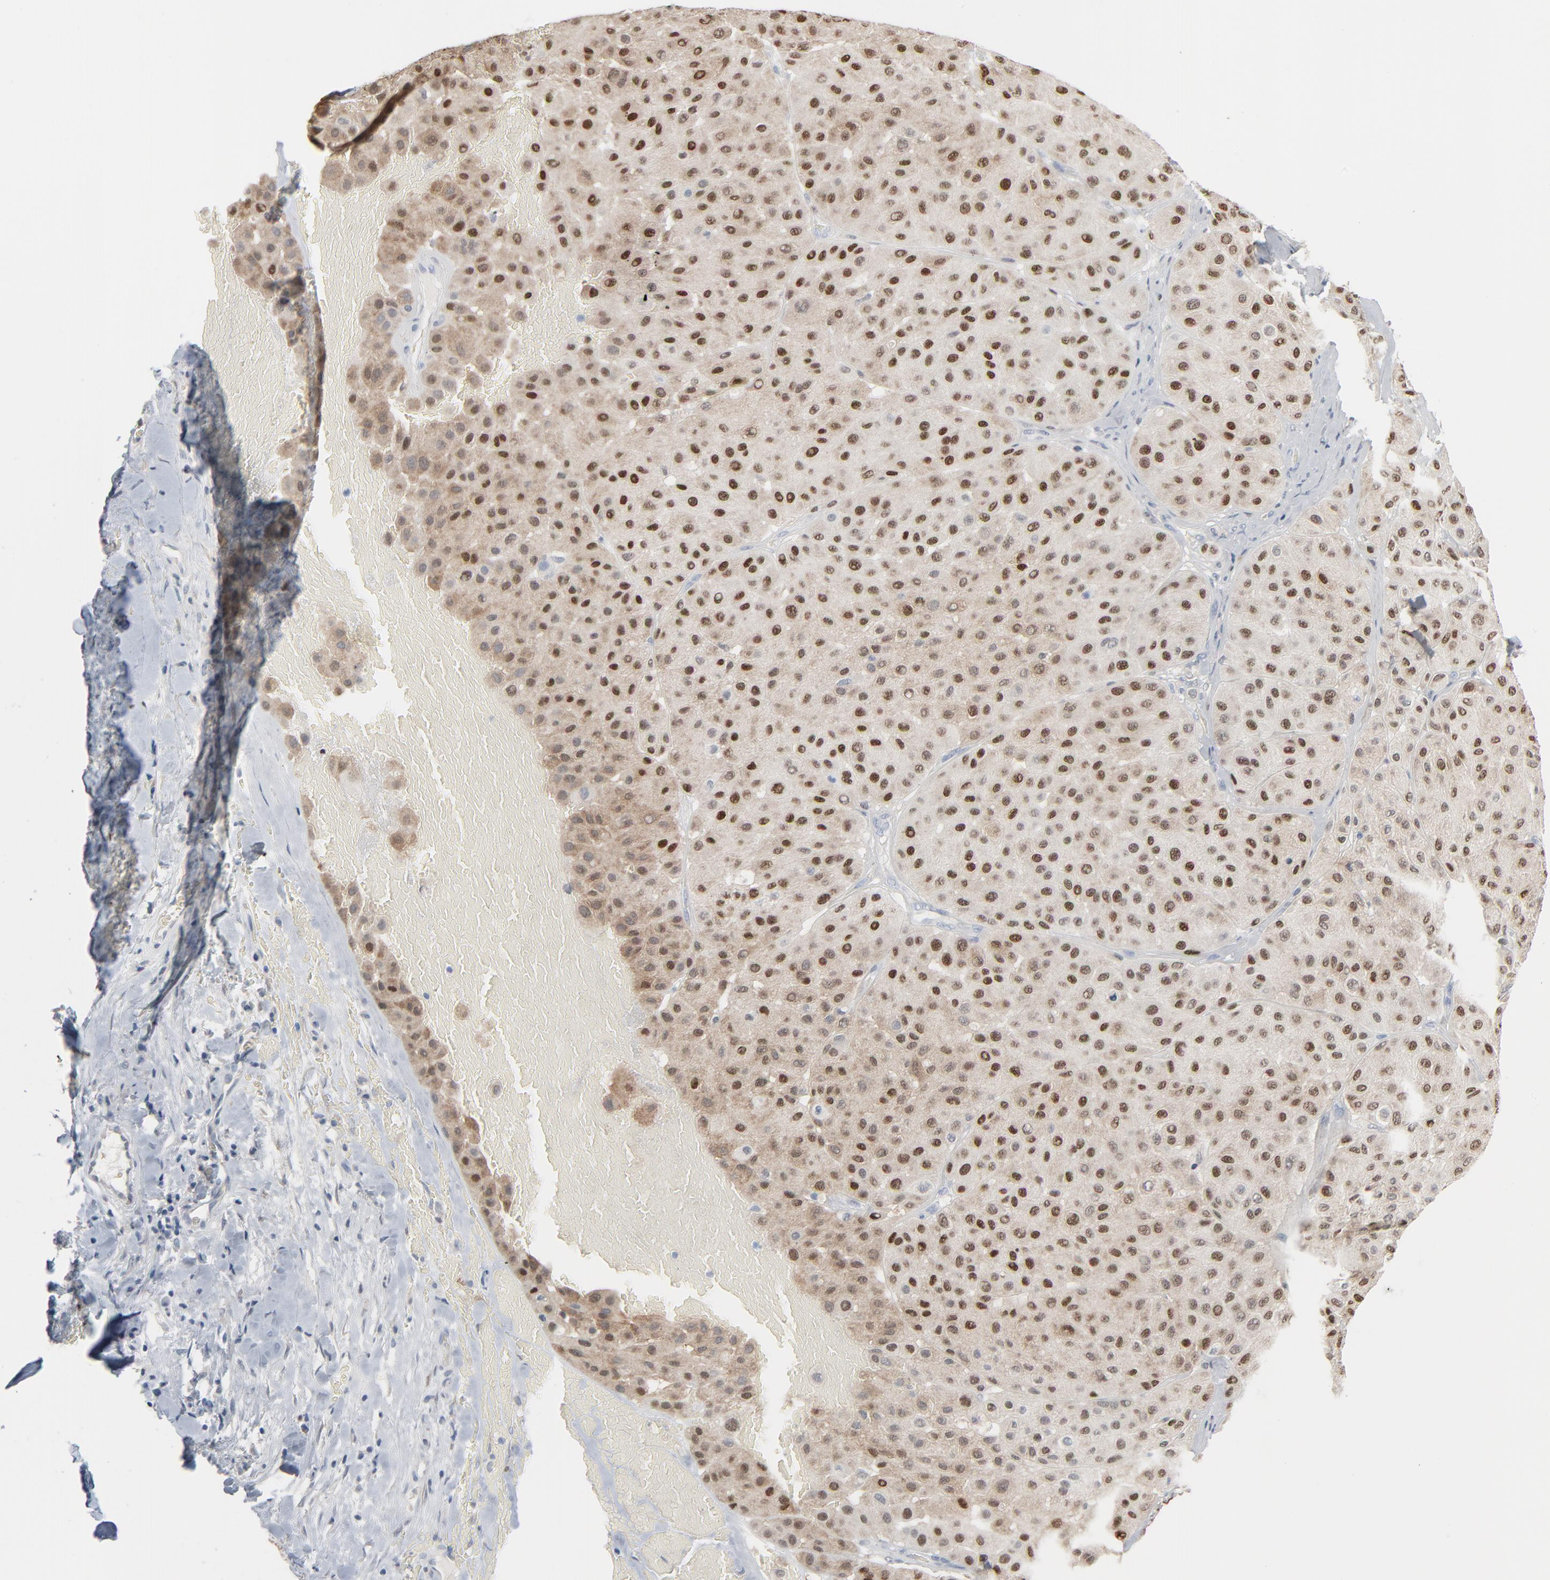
{"staining": {"intensity": "strong", "quantity": ">75%", "location": "cytoplasmic/membranous,nuclear"}, "tissue": "melanoma", "cell_type": "Tumor cells", "image_type": "cancer", "snomed": [{"axis": "morphology", "description": "Normal tissue, NOS"}, {"axis": "morphology", "description": "Malignant melanoma, Metastatic site"}, {"axis": "topography", "description": "Skin"}], "caption": "The histopathology image reveals immunohistochemical staining of malignant melanoma (metastatic site). There is strong cytoplasmic/membranous and nuclear expression is seen in about >75% of tumor cells. (DAB = brown stain, brightfield microscopy at high magnification).", "gene": "MITF", "patient": {"sex": "male", "age": 41}}